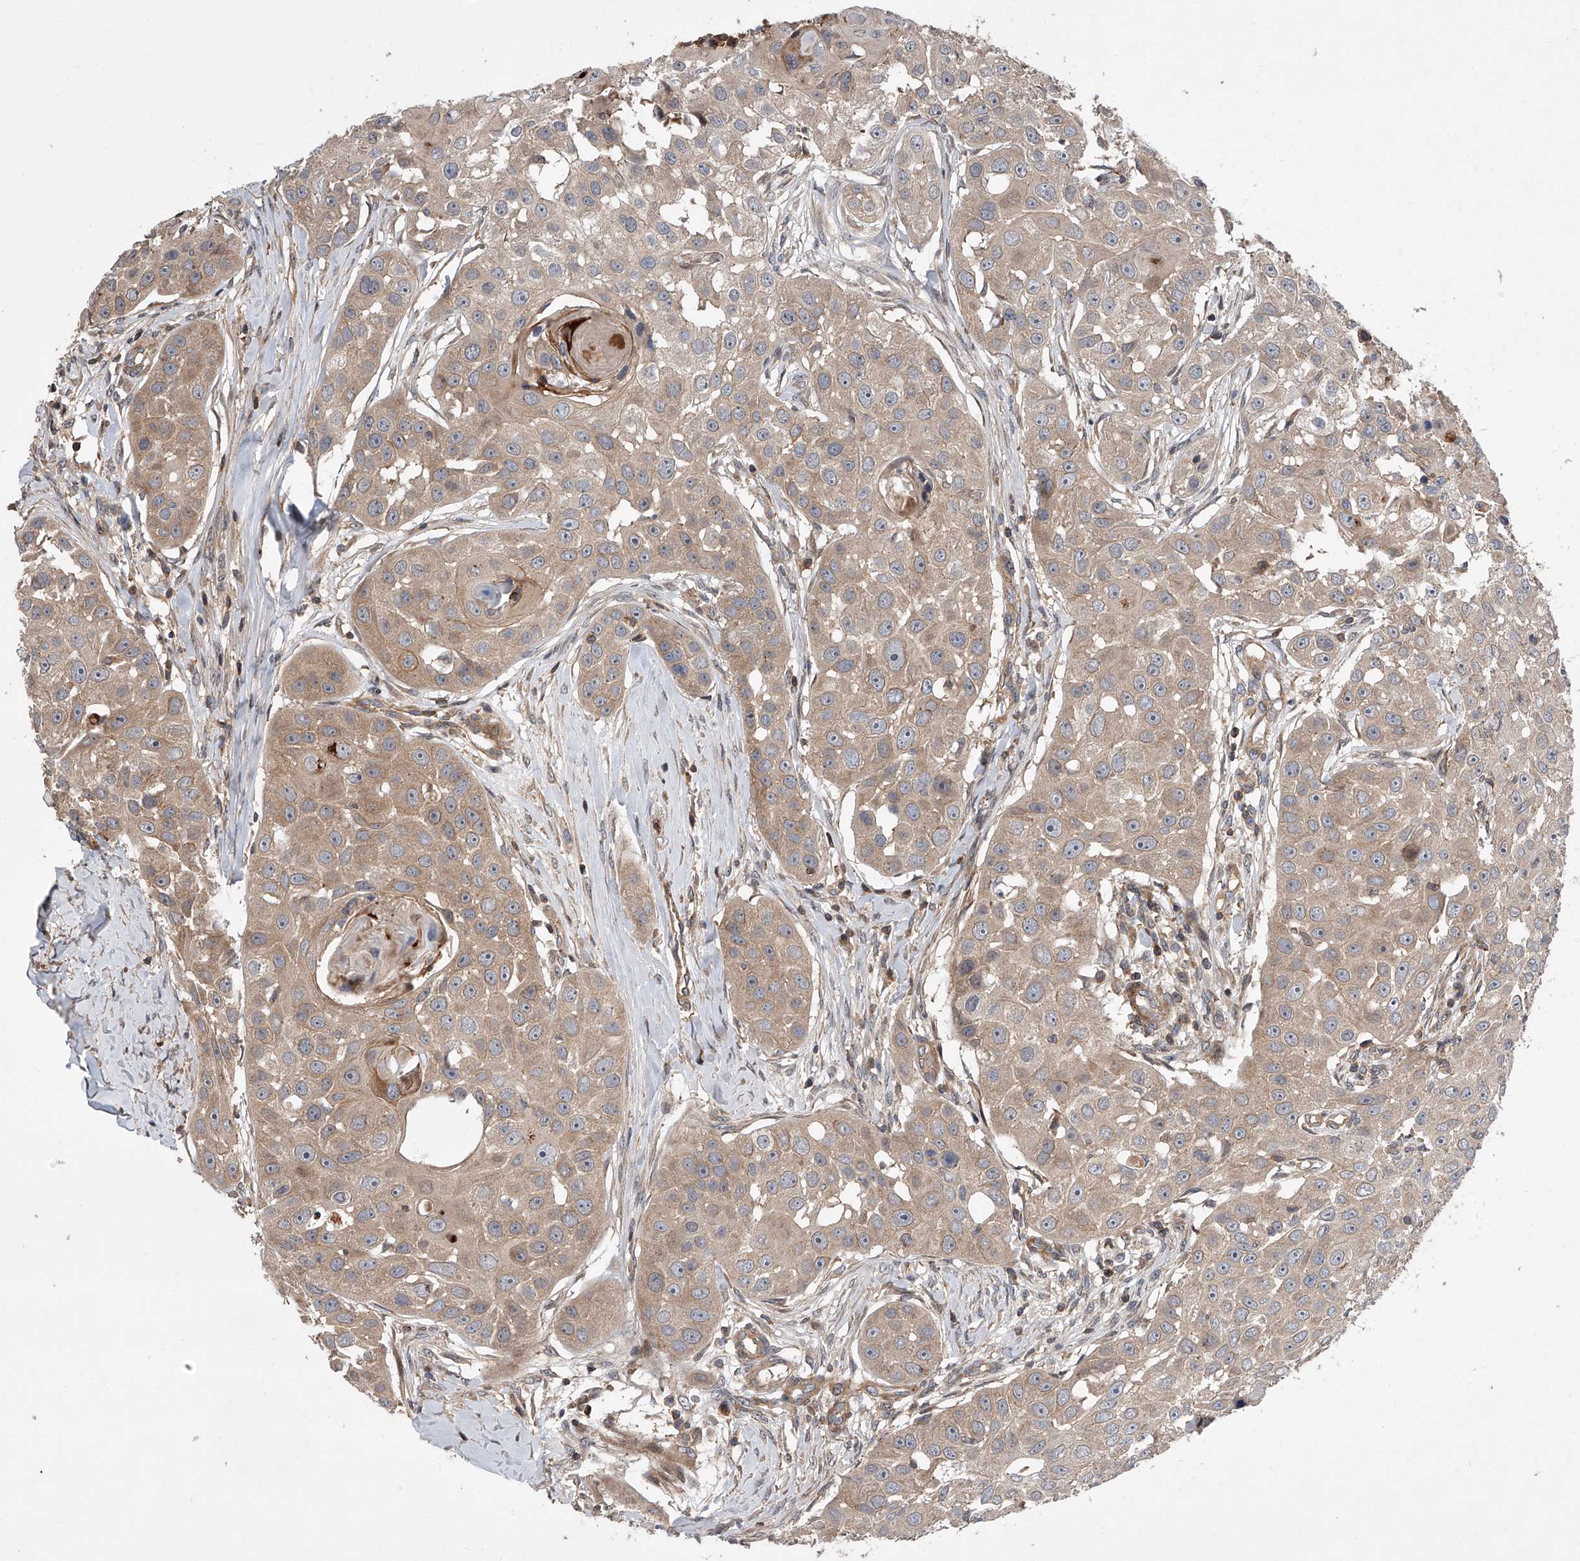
{"staining": {"intensity": "weak", "quantity": "<25%", "location": "cytoplasmic/membranous"}, "tissue": "head and neck cancer", "cell_type": "Tumor cells", "image_type": "cancer", "snomed": [{"axis": "morphology", "description": "Normal tissue, NOS"}, {"axis": "morphology", "description": "Squamous cell carcinoma, NOS"}, {"axis": "topography", "description": "Skeletal muscle"}, {"axis": "topography", "description": "Head-Neck"}], "caption": "This photomicrograph is of head and neck cancer (squamous cell carcinoma) stained with immunohistochemistry (IHC) to label a protein in brown with the nuclei are counter-stained blue. There is no staining in tumor cells.", "gene": "USP47", "patient": {"sex": "male", "age": 51}}